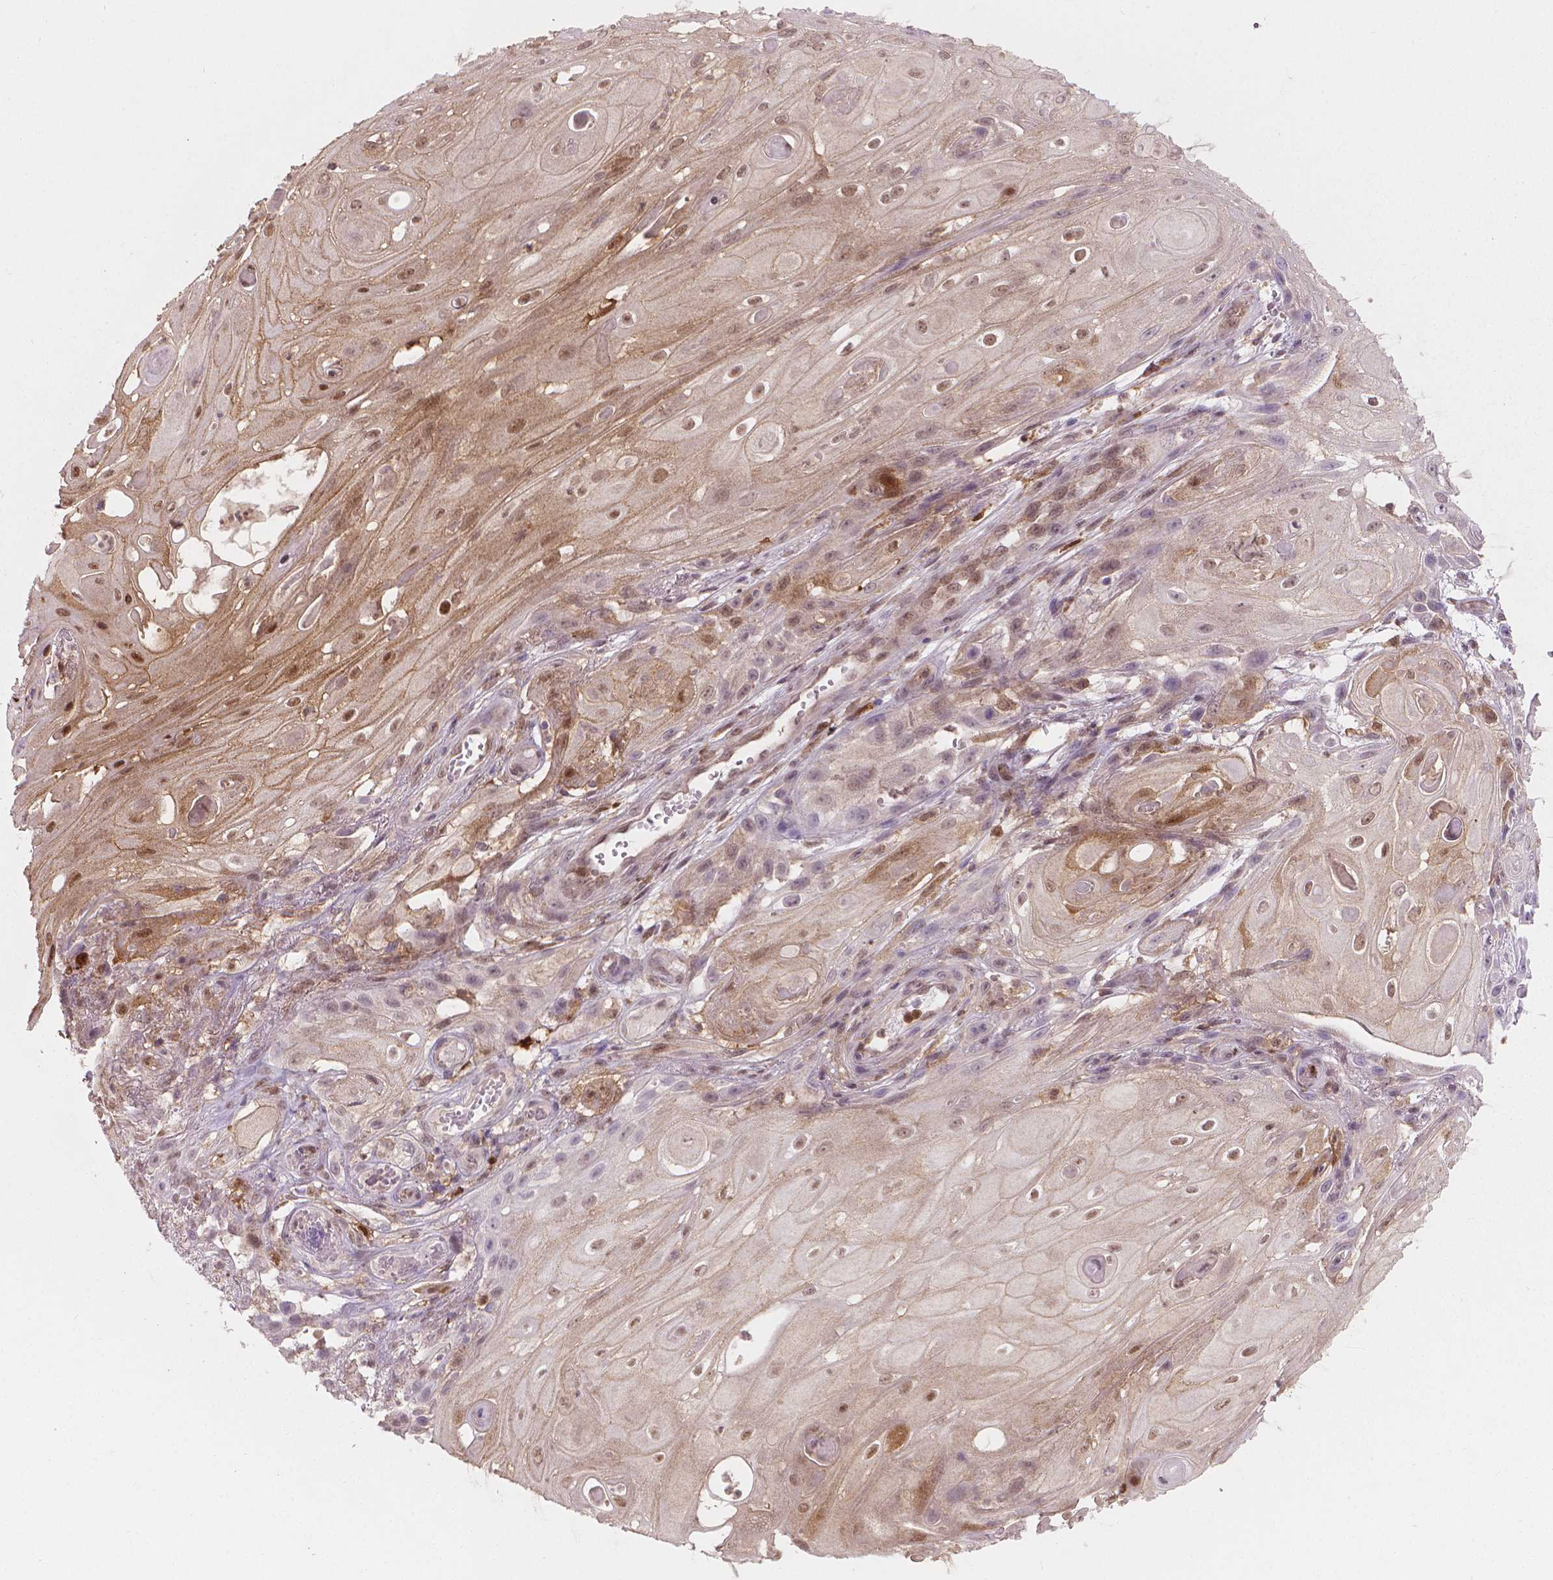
{"staining": {"intensity": "moderate", "quantity": "<25%", "location": "cytoplasmic/membranous,nuclear"}, "tissue": "skin cancer", "cell_type": "Tumor cells", "image_type": "cancer", "snomed": [{"axis": "morphology", "description": "Squamous cell carcinoma, NOS"}, {"axis": "topography", "description": "Skin"}], "caption": "Immunohistochemical staining of human skin squamous cell carcinoma shows low levels of moderate cytoplasmic/membranous and nuclear protein expression in about <25% of tumor cells.", "gene": "TNFAIP2", "patient": {"sex": "male", "age": 62}}